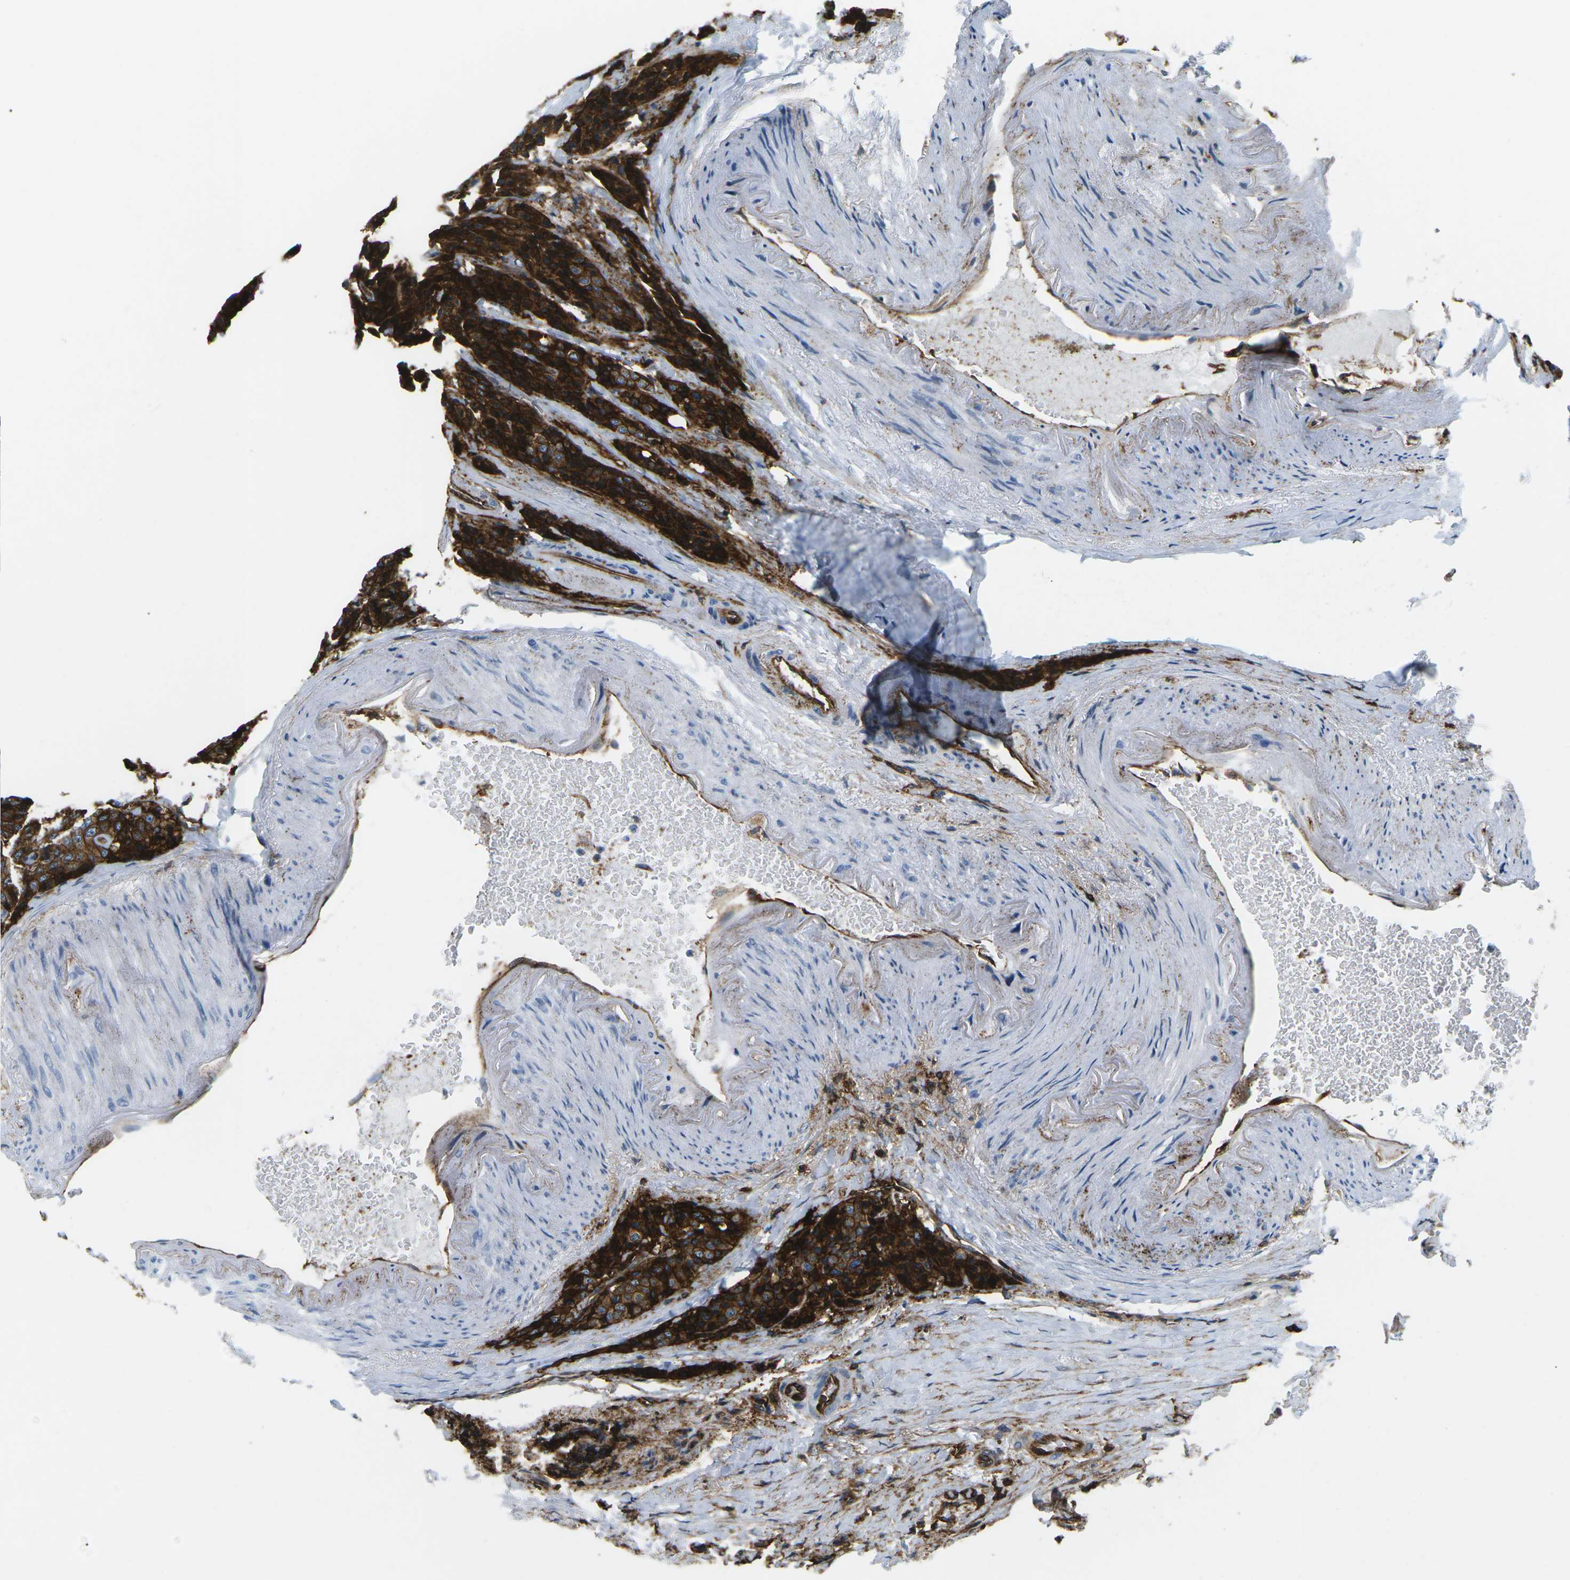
{"staining": {"intensity": "strong", "quantity": ">75%", "location": "cytoplasmic/membranous"}, "tissue": "carcinoid", "cell_type": "Tumor cells", "image_type": "cancer", "snomed": [{"axis": "morphology", "description": "Carcinoid, malignant, NOS"}, {"axis": "topography", "description": "Colon"}], "caption": "A histopathology image showing strong cytoplasmic/membranous positivity in about >75% of tumor cells in carcinoid, as visualized by brown immunohistochemical staining.", "gene": "HLA-B", "patient": {"sex": "female", "age": 61}}